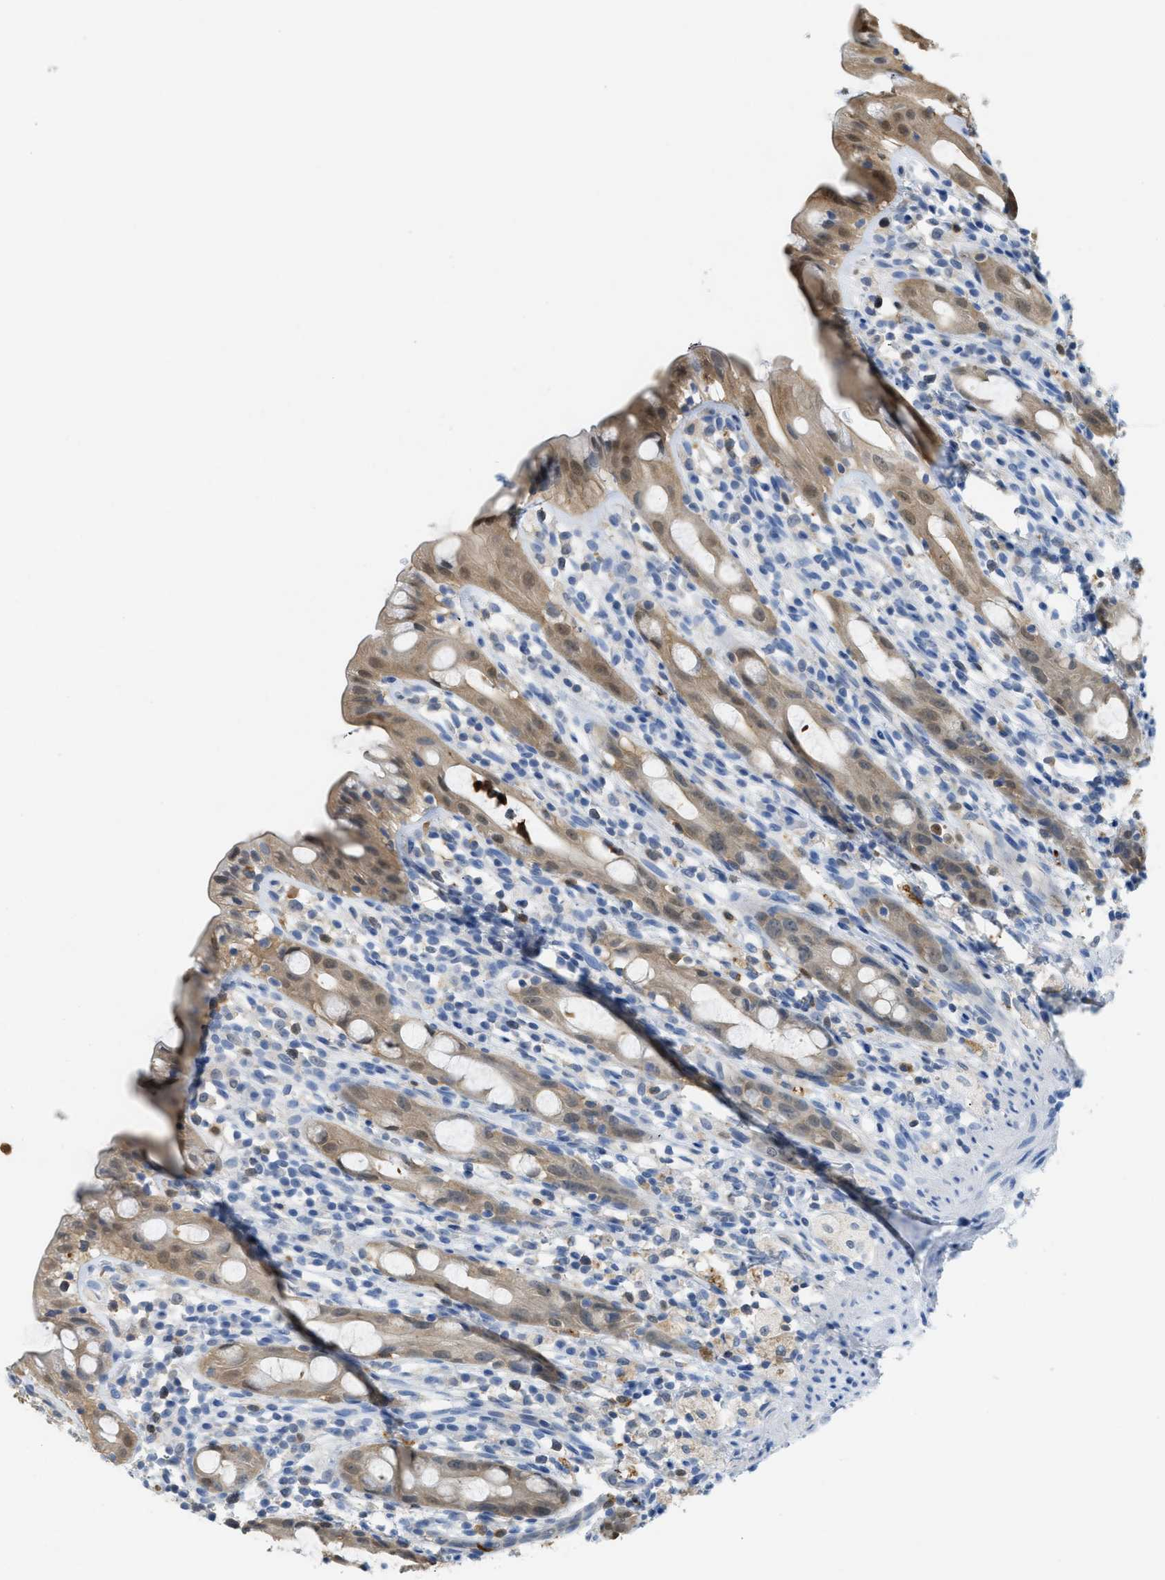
{"staining": {"intensity": "moderate", "quantity": "<25%", "location": "cytoplasmic/membranous,nuclear"}, "tissue": "rectum", "cell_type": "Glandular cells", "image_type": "normal", "snomed": [{"axis": "morphology", "description": "Normal tissue, NOS"}, {"axis": "topography", "description": "Rectum"}], "caption": "Immunohistochemistry histopathology image of unremarkable rectum: rectum stained using immunohistochemistry (IHC) reveals low levels of moderate protein expression localized specifically in the cytoplasmic/membranous,nuclear of glandular cells, appearing as a cytoplasmic/membranous,nuclear brown color.", "gene": "SERPINB1", "patient": {"sex": "male", "age": 44}}